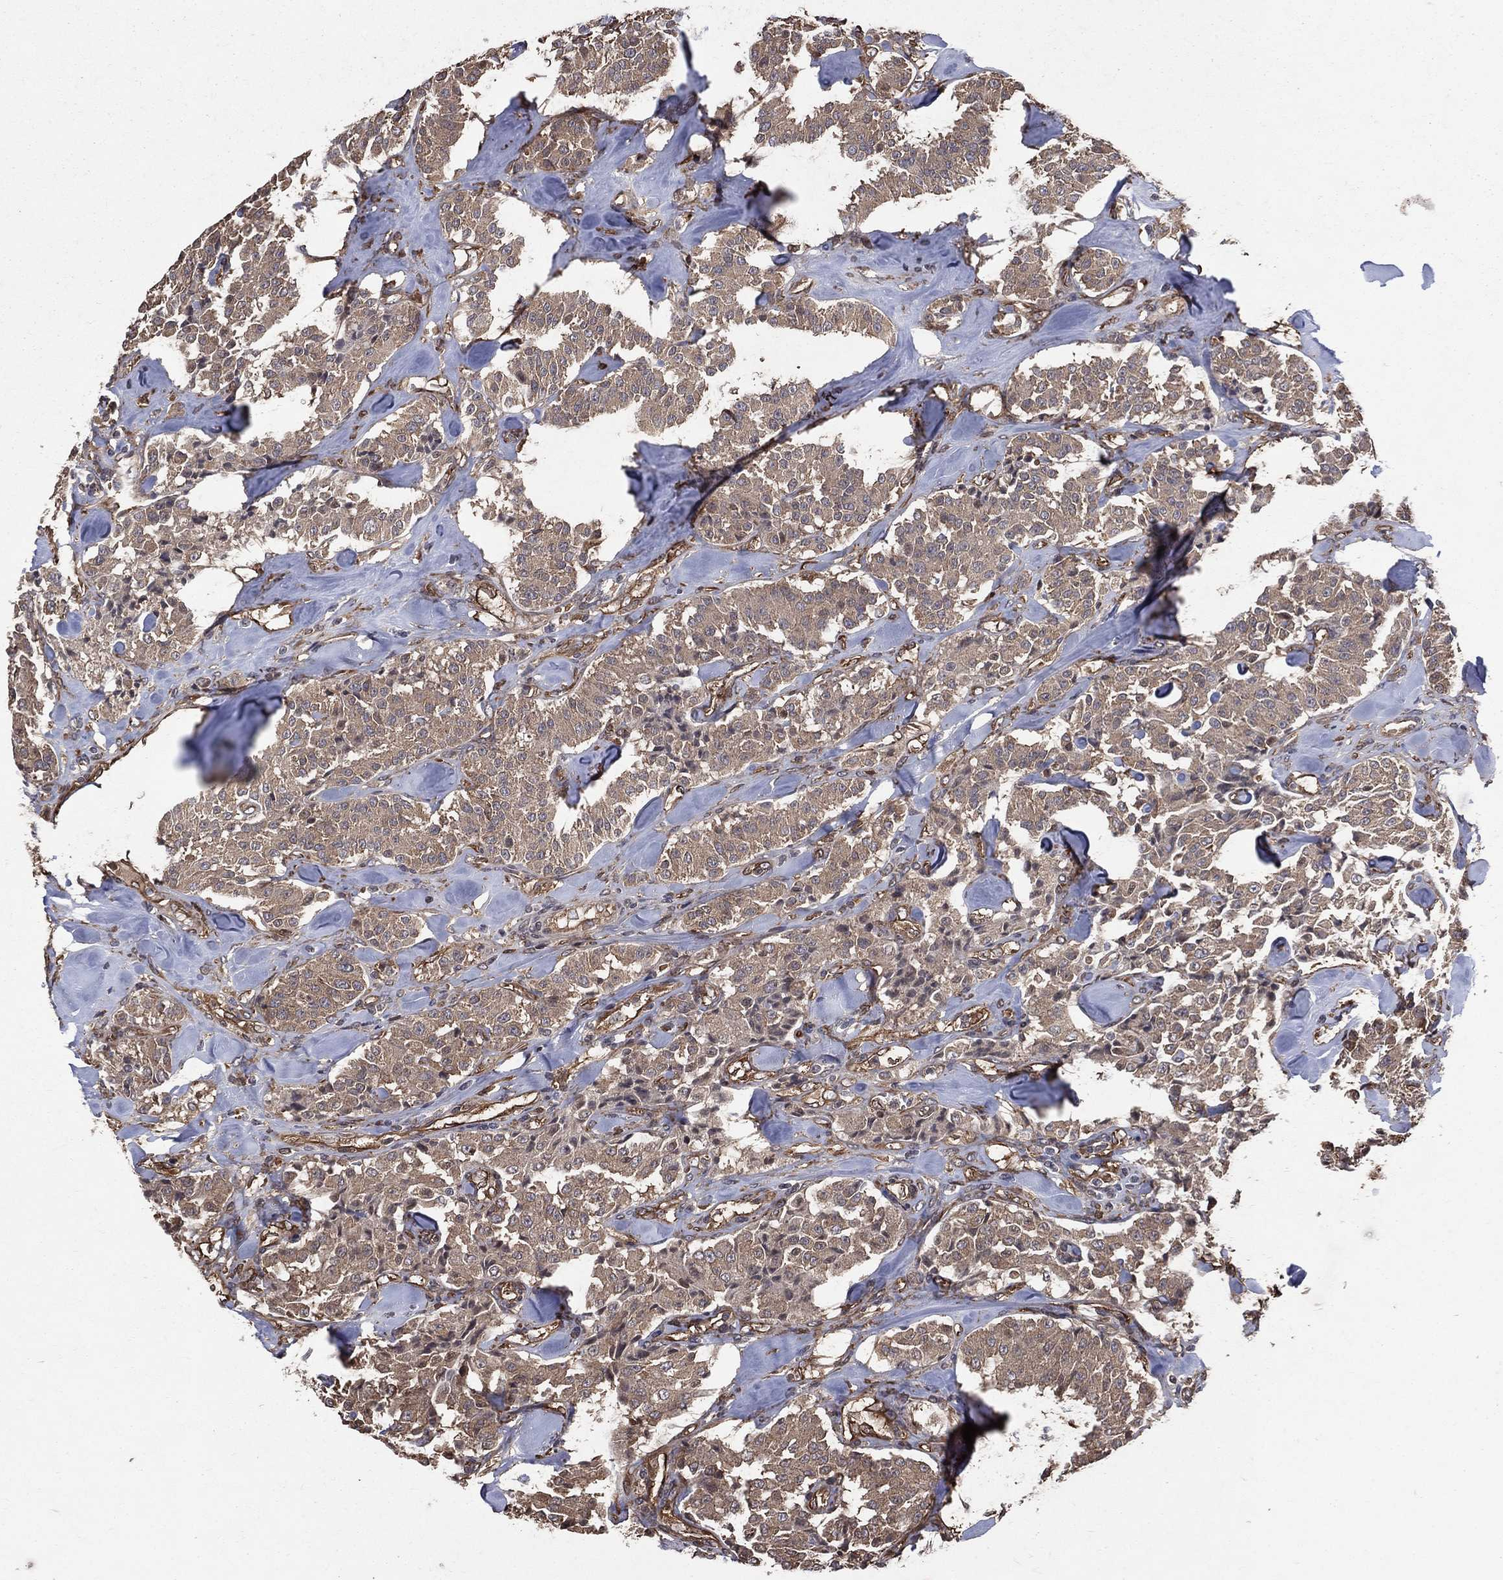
{"staining": {"intensity": "weak", "quantity": ">75%", "location": "cytoplasmic/membranous"}, "tissue": "carcinoid", "cell_type": "Tumor cells", "image_type": "cancer", "snomed": [{"axis": "morphology", "description": "Carcinoid, malignant, NOS"}, {"axis": "topography", "description": "Pancreas"}], "caption": "The micrograph demonstrates staining of carcinoid, revealing weak cytoplasmic/membranous protein expression (brown color) within tumor cells.", "gene": "DPYSL2", "patient": {"sex": "male", "age": 41}}